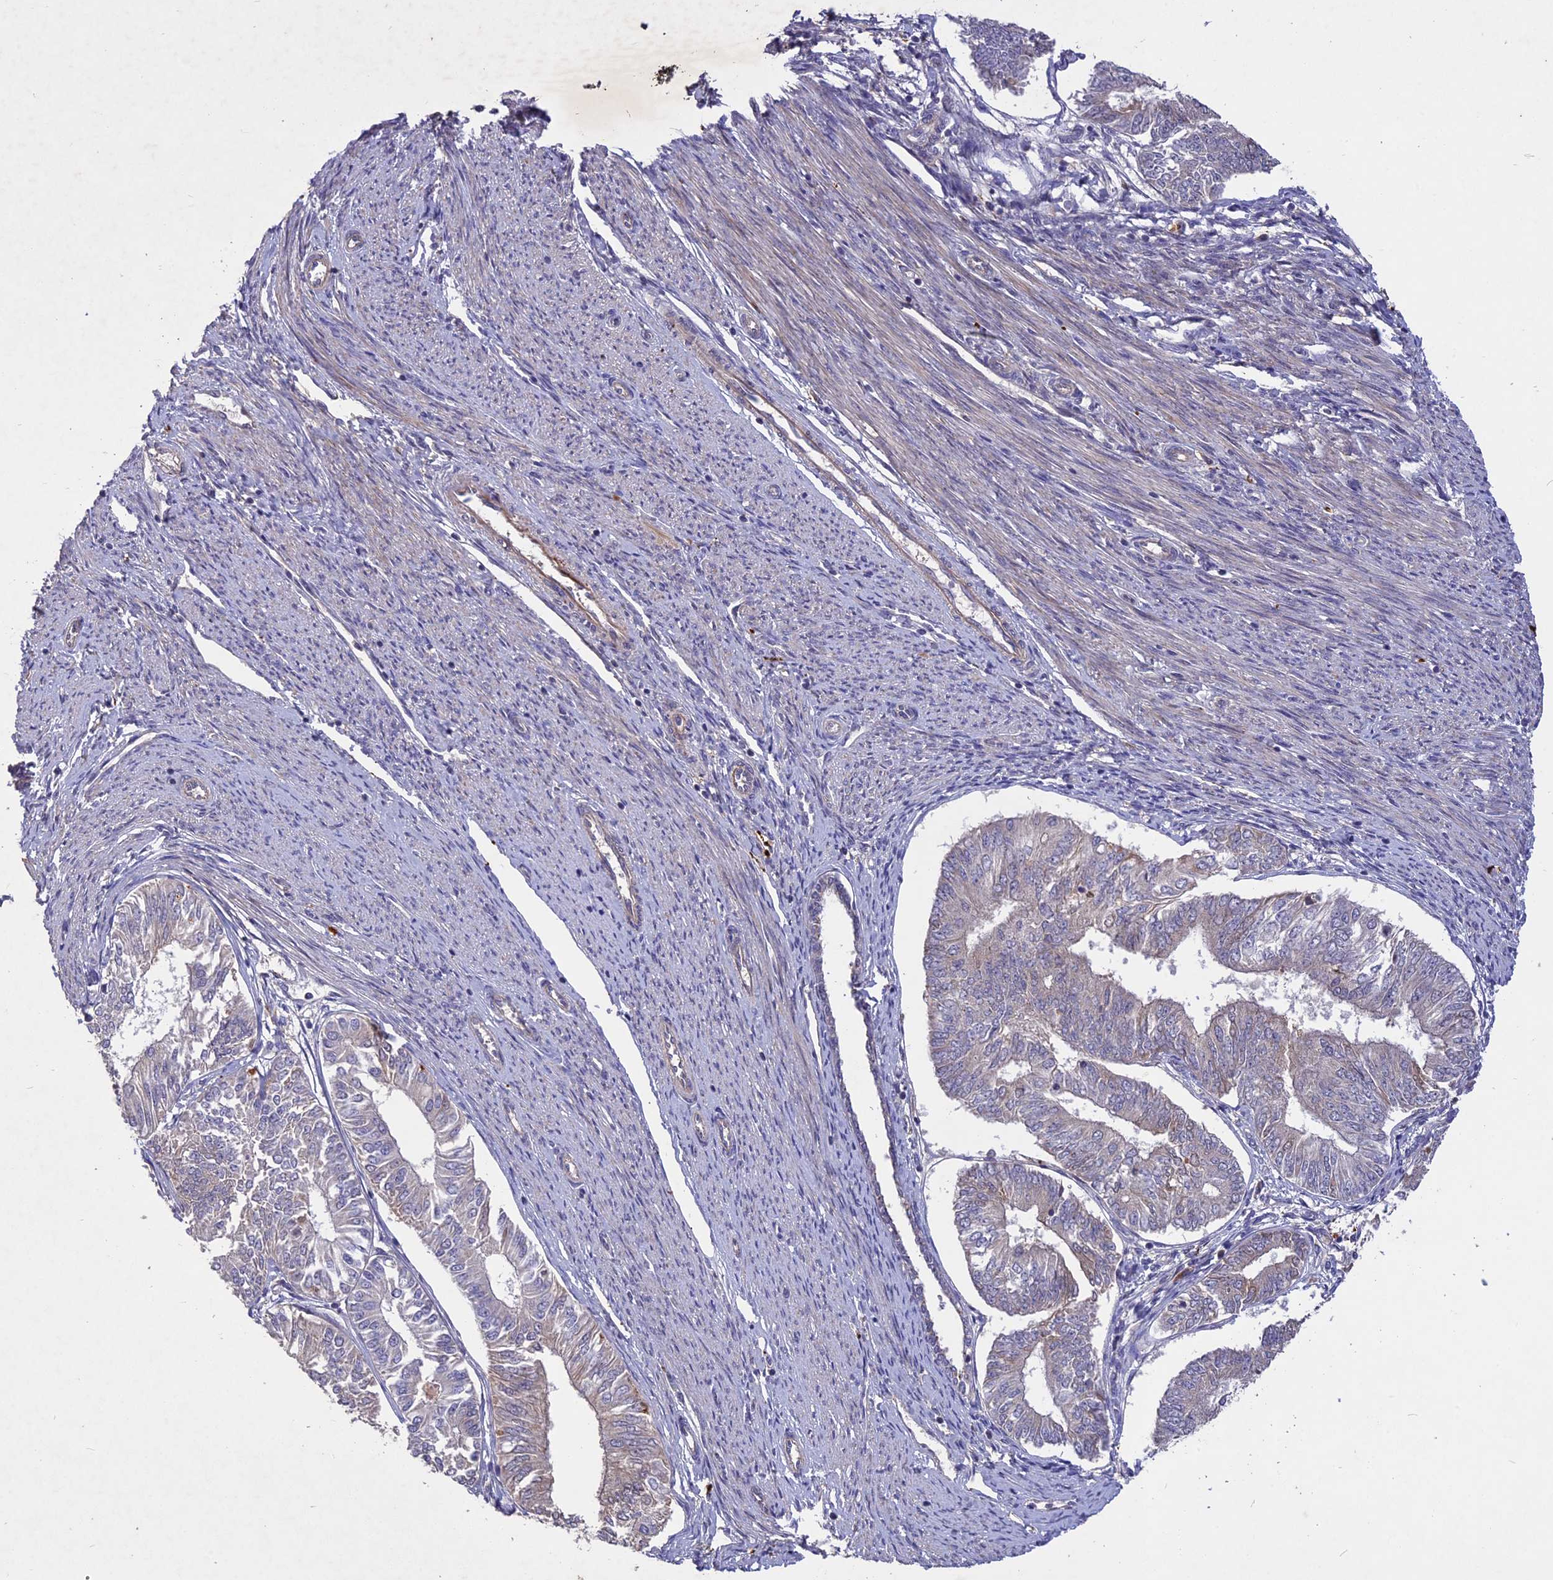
{"staining": {"intensity": "negative", "quantity": "none", "location": "none"}, "tissue": "endometrial cancer", "cell_type": "Tumor cells", "image_type": "cancer", "snomed": [{"axis": "morphology", "description": "Adenocarcinoma, NOS"}, {"axis": "topography", "description": "Endometrium"}], "caption": "Human adenocarcinoma (endometrial) stained for a protein using immunohistochemistry (IHC) exhibits no expression in tumor cells.", "gene": "ADO", "patient": {"sex": "female", "age": 58}}